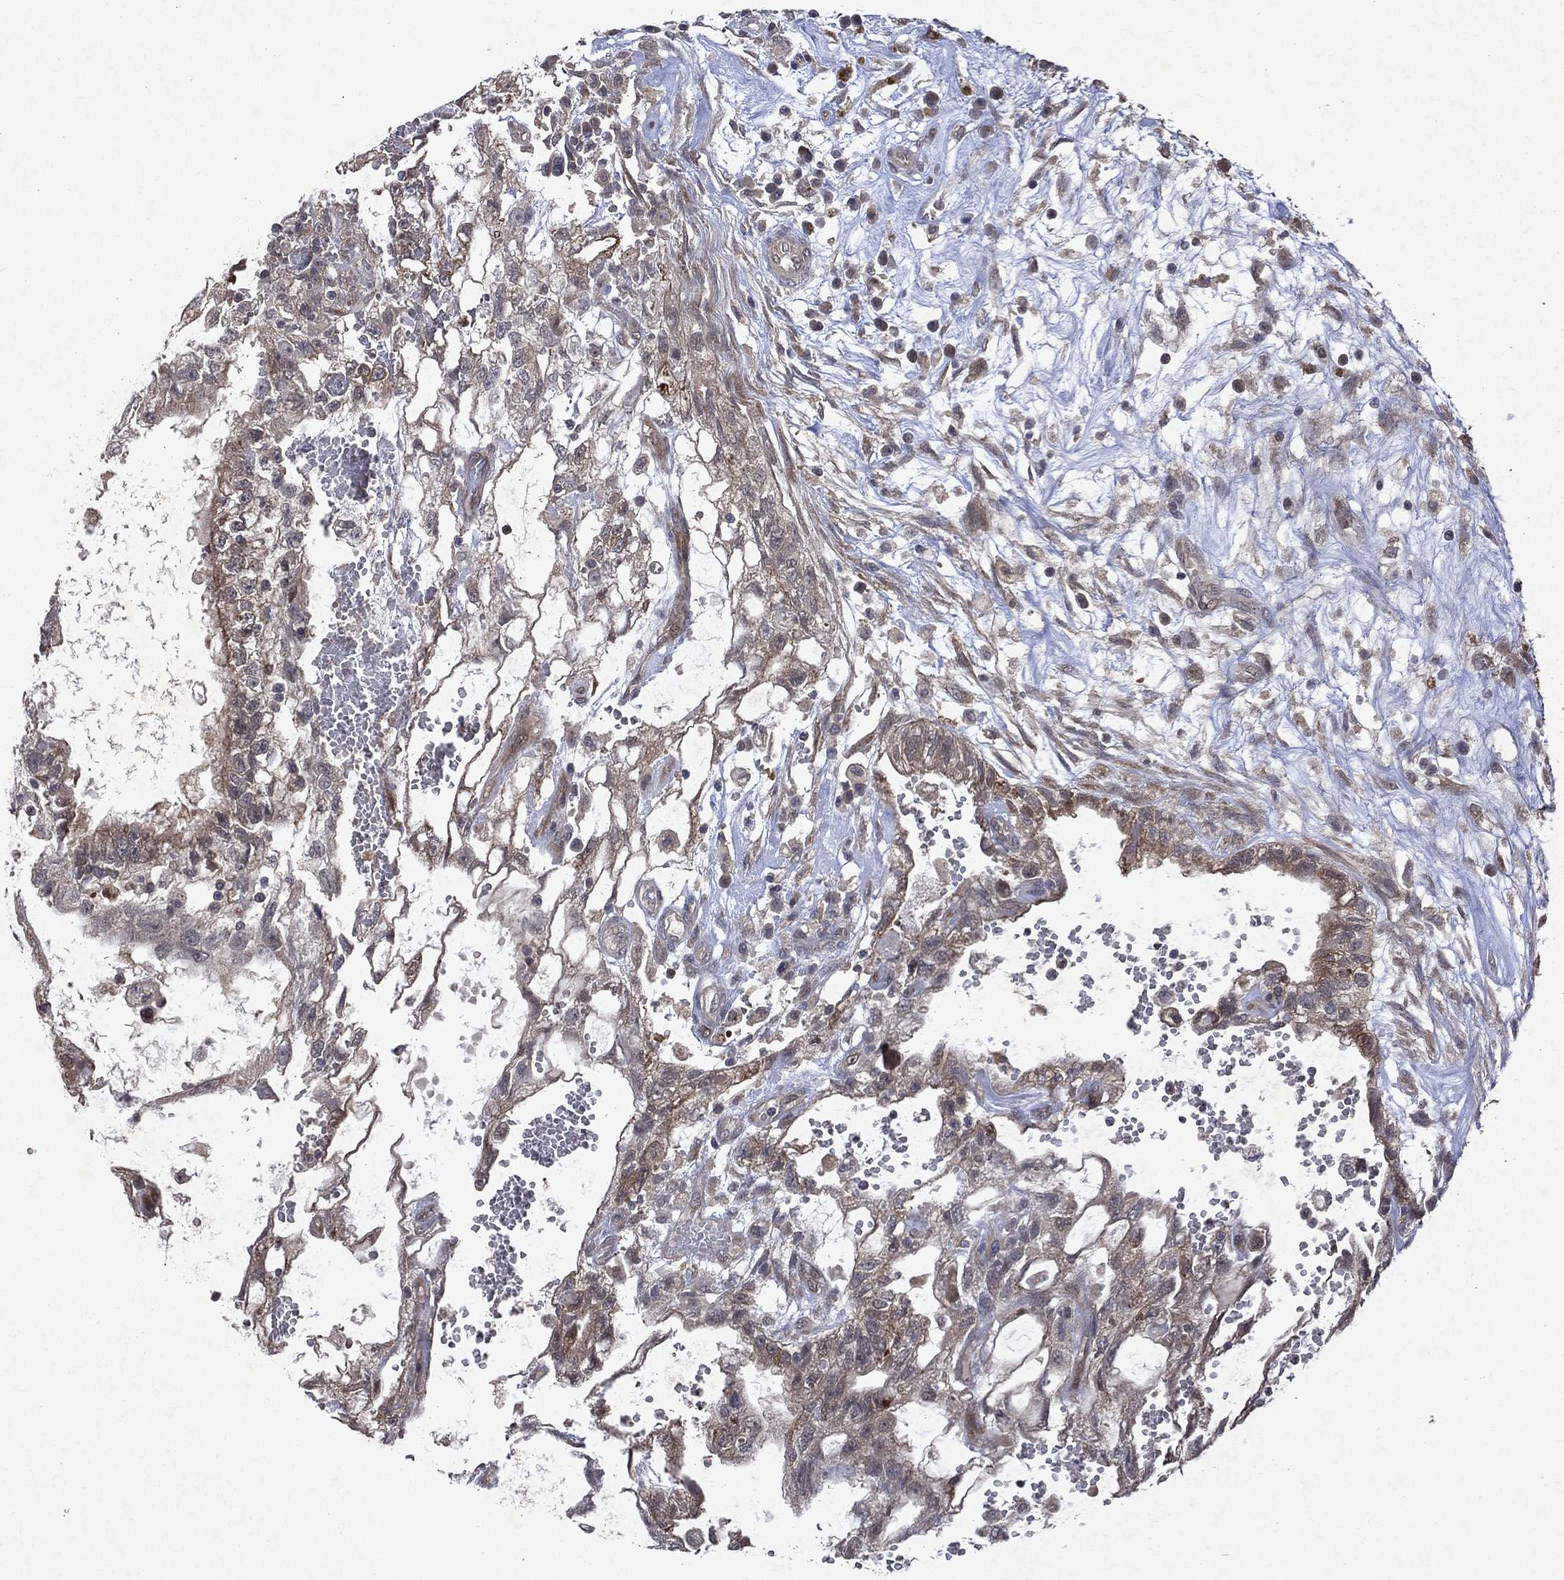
{"staining": {"intensity": "weak", "quantity": ">75%", "location": "cytoplasmic/membranous"}, "tissue": "testis cancer", "cell_type": "Tumor cells", "image_type": "cancer", "snomed": [{"axis": "morphology", "description": "Normal tissue, NOS"}, {"axis": "morphology", "description": "Carcinoma, Embryonal, NOS"}, {"axis": "topography", "description": "Testis"}, {"axis": "topography", "description": "Epididymis"}], "caption": "A high-resolution photomicrograph shows immunohistochemistry (IHC) staining of embryonal carcinoma (testis), which exhibits weak cytoplasmic/membranous positivity in approximately >75% of tumor cells.", "gene": "MTAP", "patient": {"sex": "male", "age": 32}}